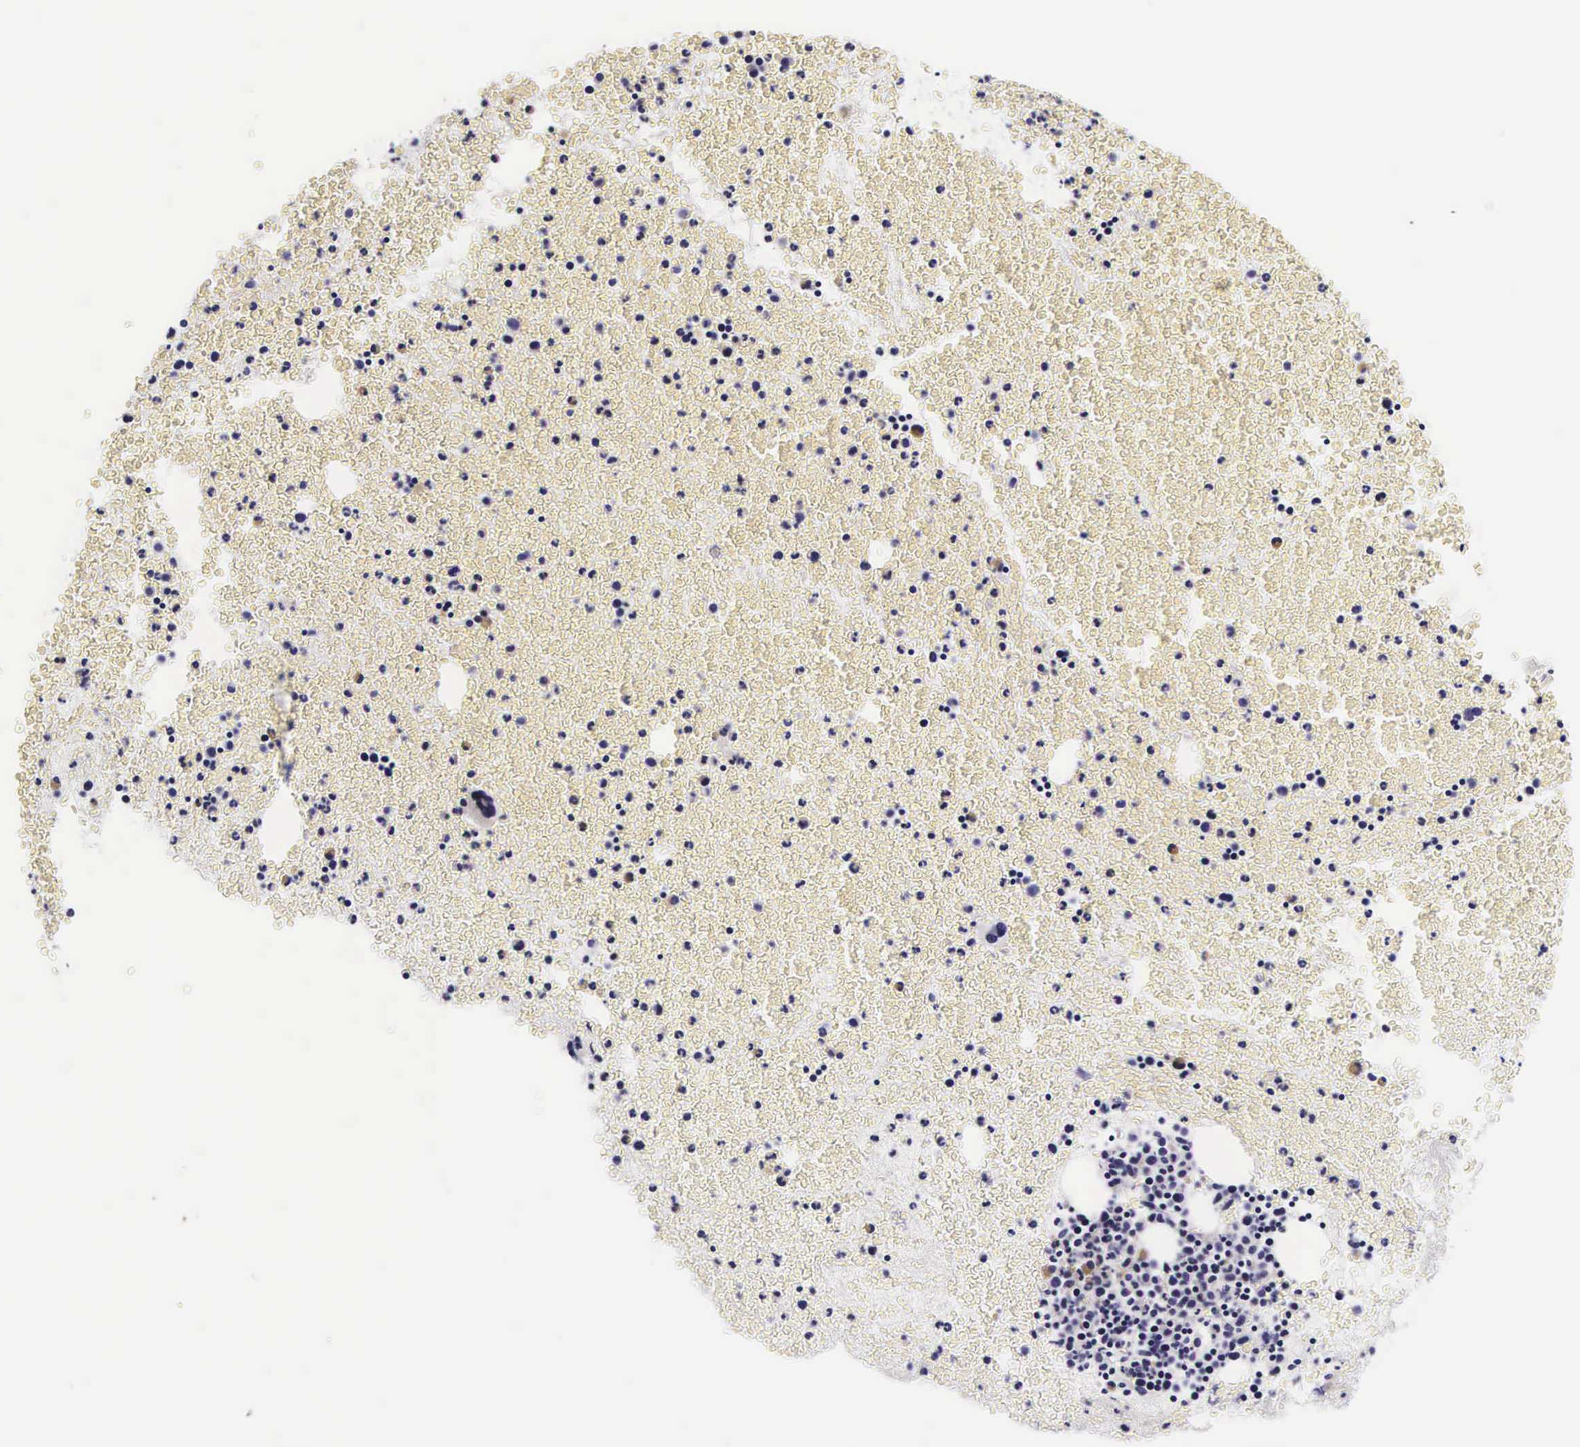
{"staining": {"intensity": "negative", "quantity": "none", "location": "none"}, "tissue": "bone marrow", "cell_type": "Hematopoietic cells", "image_type": "normal", "snomed": [{"axis": "morphology", "description": "Normal tissue, NOS"}, {"axis": "topography", "description": "Bone marrow"}], "caption": "Benign bone marrow was stained to show a protein in brown. There is no significant expression in hematopoietic cells. Nuclei are stained in blue.", "gene": "UPRT", "patient": {"sex": "female", "age": 53}}